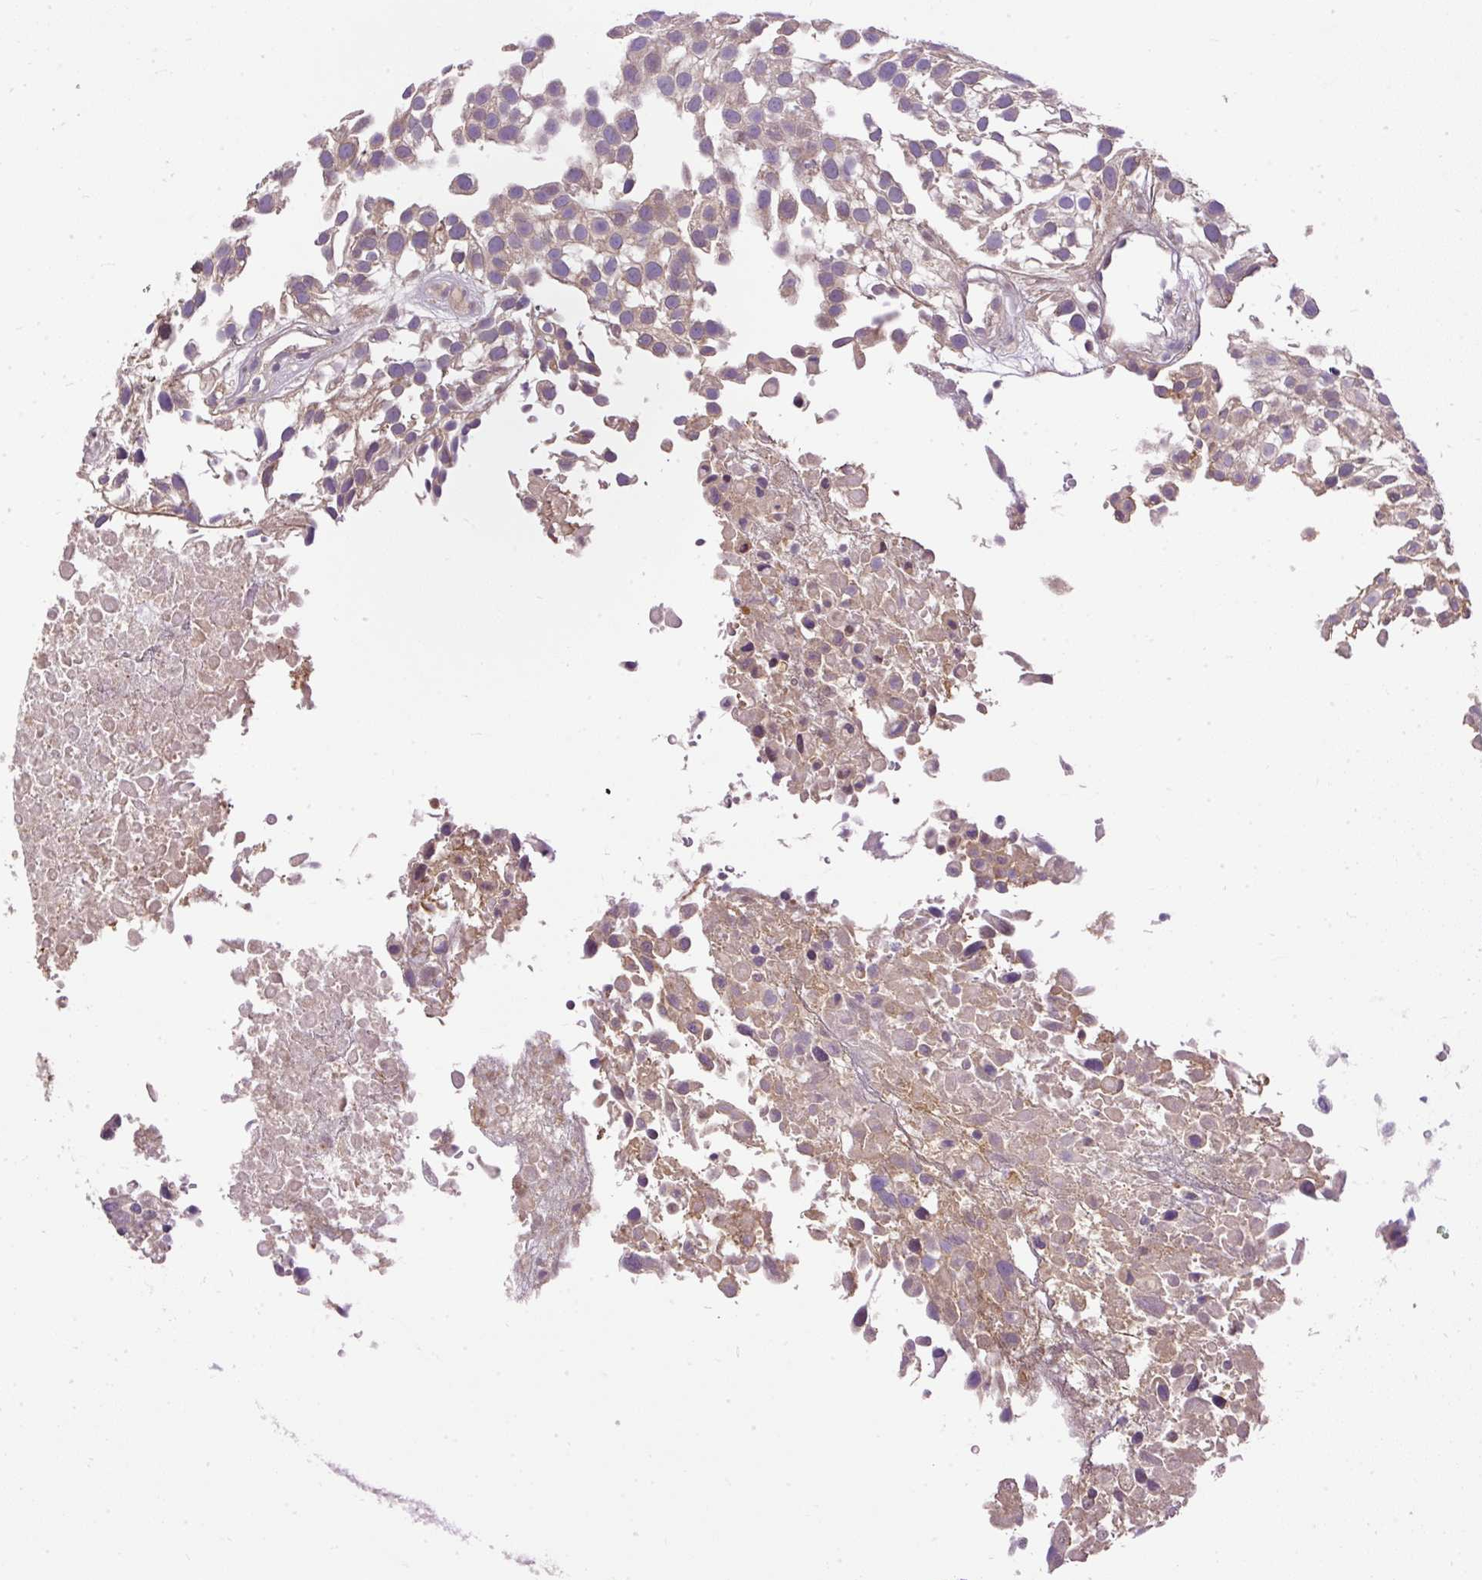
{"staining": {"intensity": "negative", "quantity": "none", "location": "none"}, "tissue": "urothelial cancer", "cell_type": "Tumor cells", "image_type": "cancer", "snomed": [{"axis": "morphology", "description": "Urothelial carcinoma, High grade"}, {"axis": "topography", "description": "Urinary bladder"}], "caption": "This is an immunohistochemistry (IHC) image of human urothelial carcinoma (high-grade). There is no expression in tumor cells.", "gene": "CTTNBP2", "patient": {"sex": "male", "age": 56}}